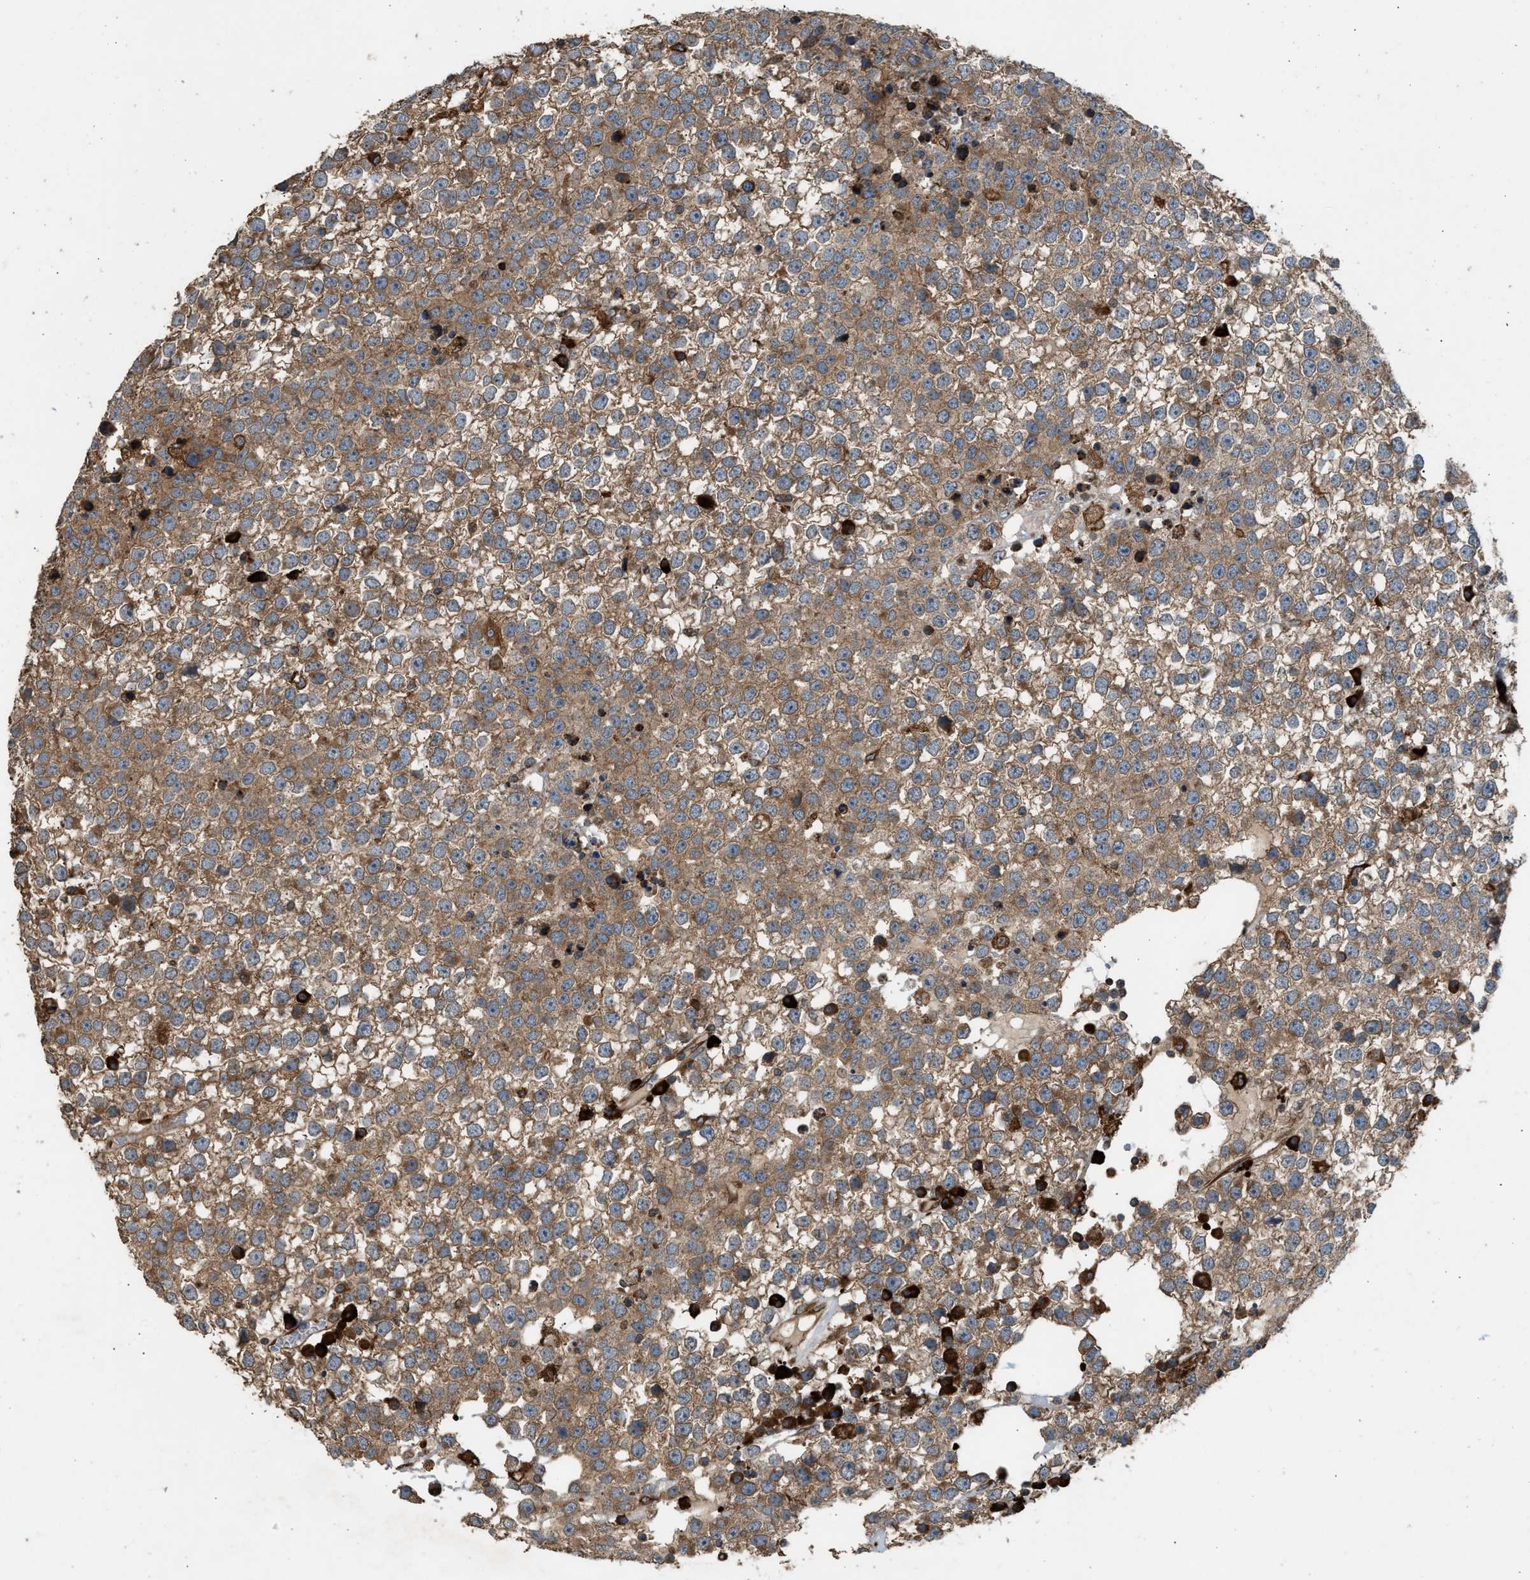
{"staining": {"intensity": "moderate", "quantity": ">75%", "location": "cytoplasmic/membranous"}, "tissue": "testis cancer", "cell_type": "Tumor cells", "image_type": "cancer", "snomed": [{"axis": "morphology", "description": "Seminoma, NOS"}, {"axis": "topography", "description": "Testis"}], "caption": "The immunohistochemical stain shows moderate cytoplasmic/membranous staining in tumor cells of testis seminoma tissue. Ihc stains the protein in brown and the nuclei are stained blue.", "gene": "BAIAP2L1", "patient": {"sex": "male", "age": 65}}